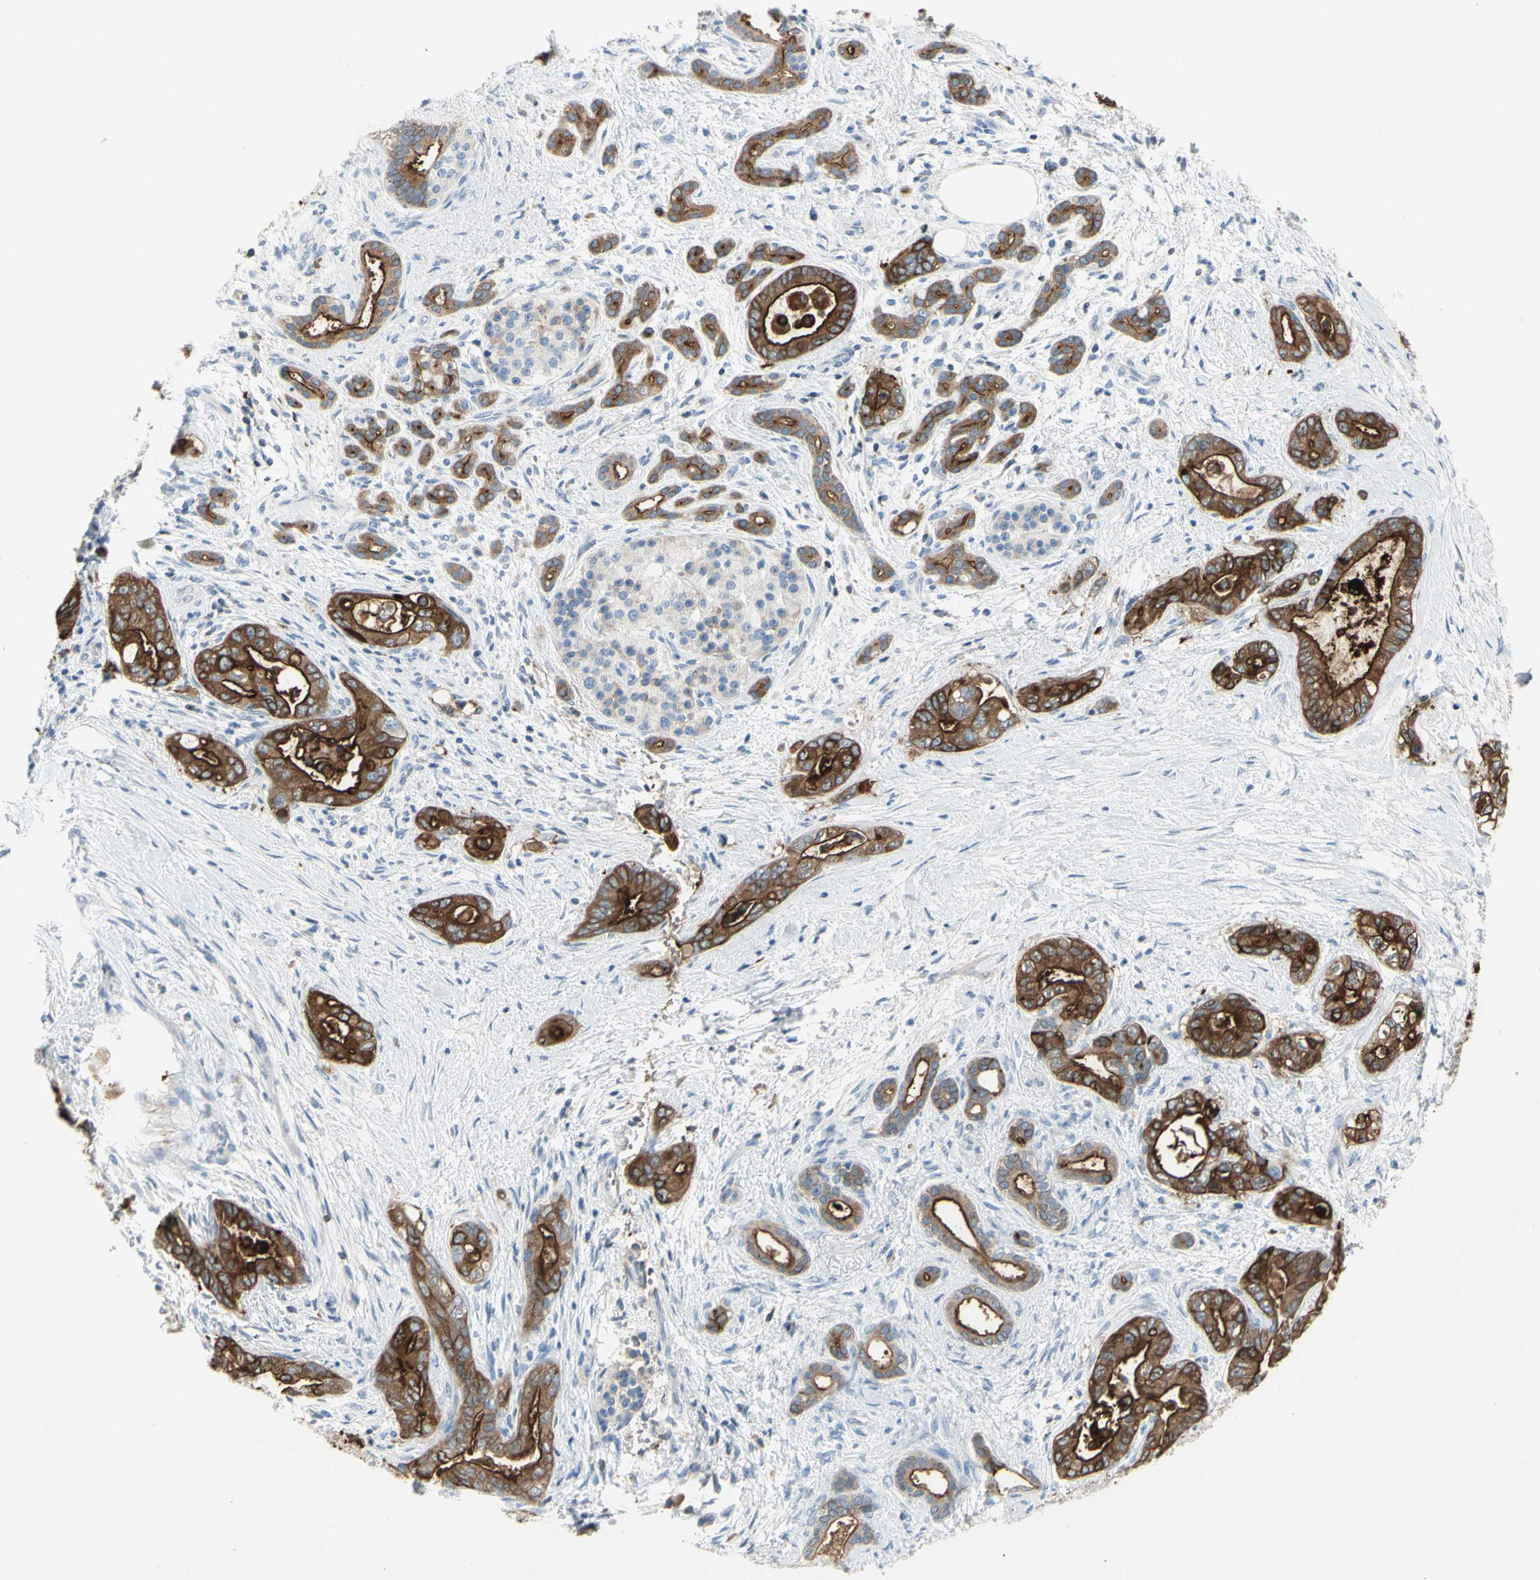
{"staining": {"intensity": "strong", "quantity": ">75%", "location": "cytoplasmic/membranous"}, "tissue": "pancreatic cancer", "cell_type": "Tumor cells", "image_type": "cancer", "snomed": [{"axis": "morphology", "description": "Adenocarcinoma, NOS"}, {"axis": "topography", "description": "Pancreas"}], "caption": "This image shows immunohistochemistry staining of human pancreatic cancer (adenocarcinoma), with high strong cytoplasmic/membranous expression in approximately >75% of tumor cells.", "gene": "MUC1", "patient": {"sex": "male", "age": 70}}